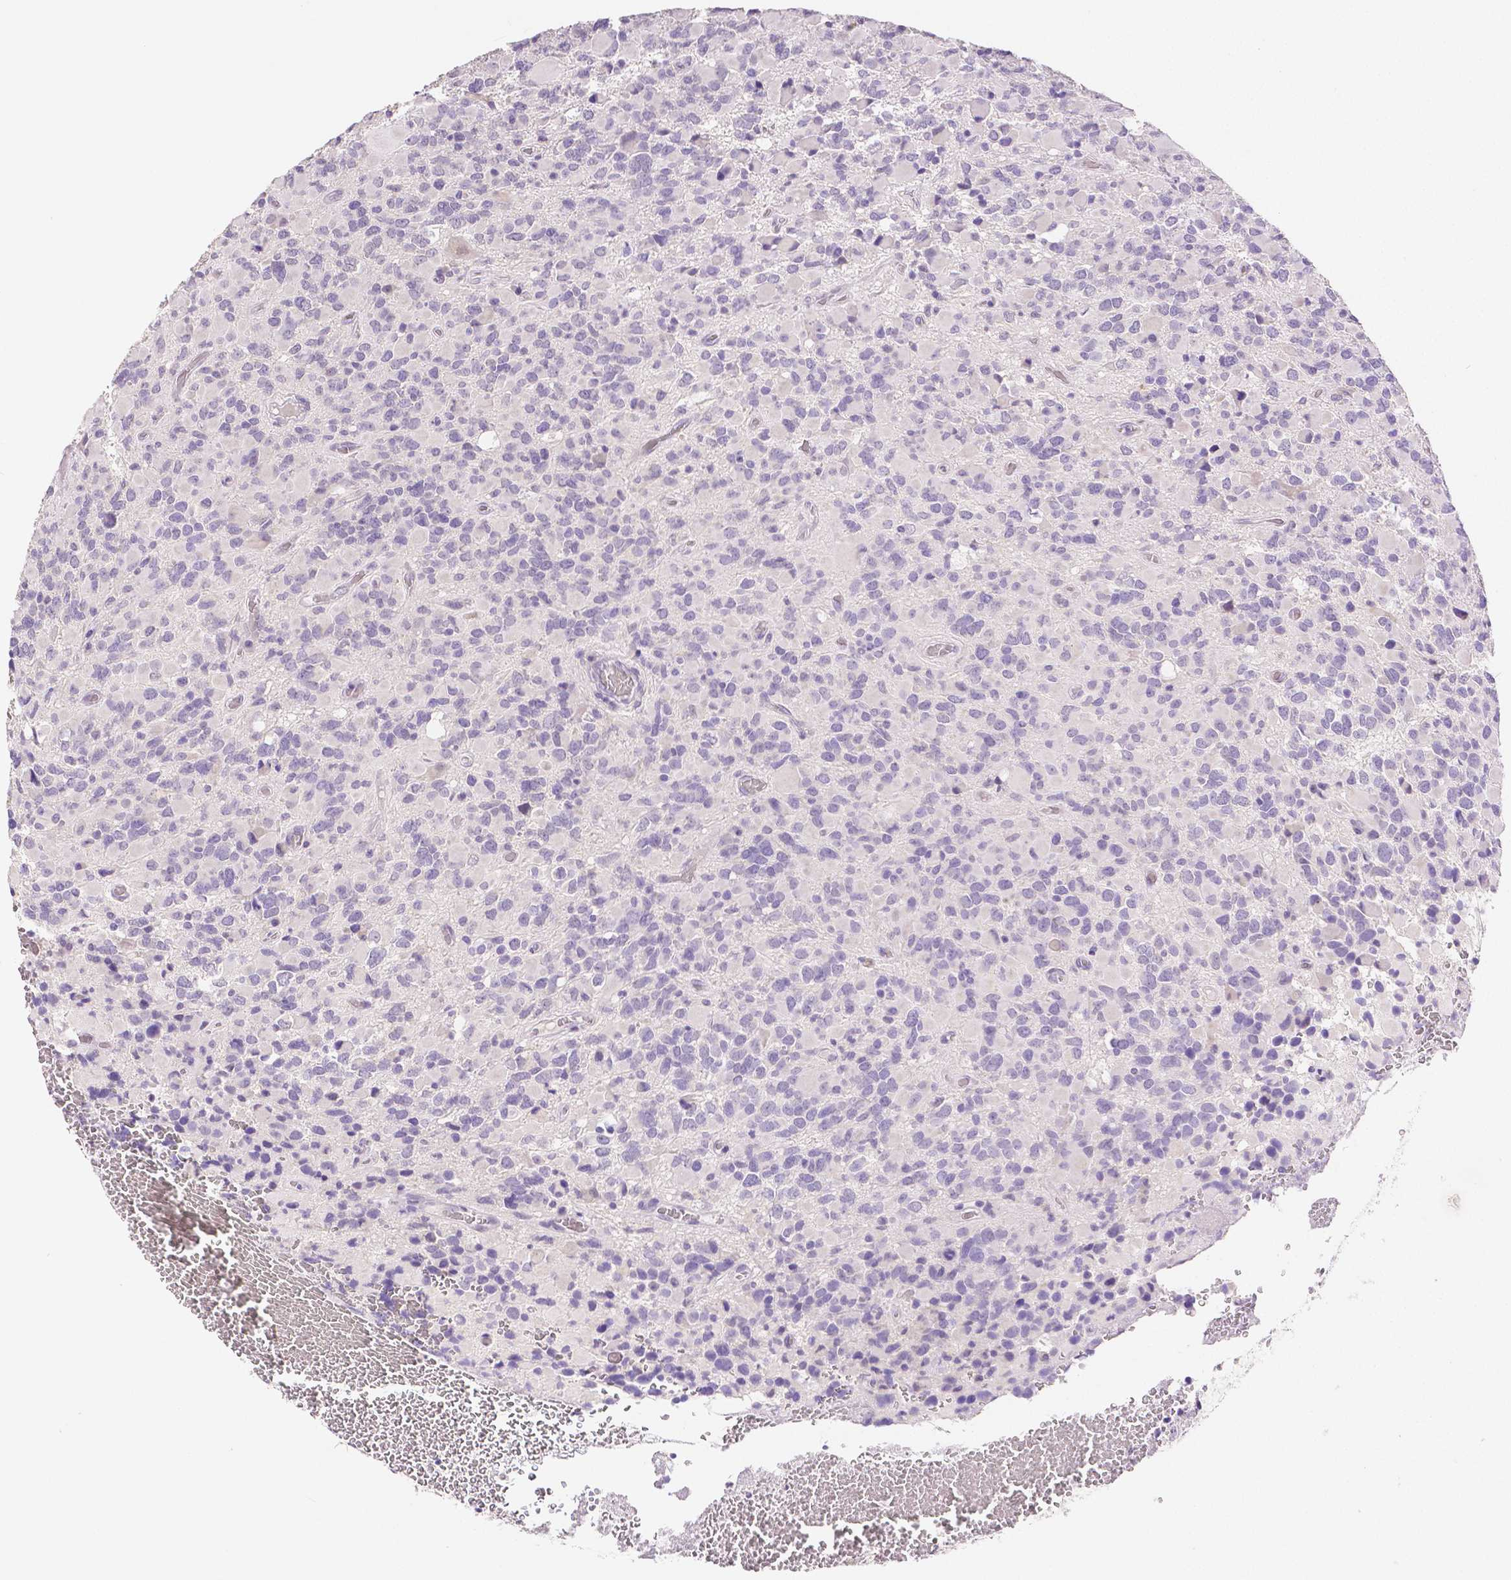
{"staining": {"intensity": "negative", "quantity": "none", "location": "none"}, "tissue": "glioma", "cell_type": "Tumor cells", "image_type": "cancer", "snomed": [{"axis": "morphology", "description": "Glioma, malignant, High grade"}, {"axis": "topography", "description": "Brain"}], "caption": "Immunohistochemistry of human malignant glioma (high-grade) displays no expression in tumor cells.", "gene": "HNF1B", "patient": {"sex": "female", "age": 40}}